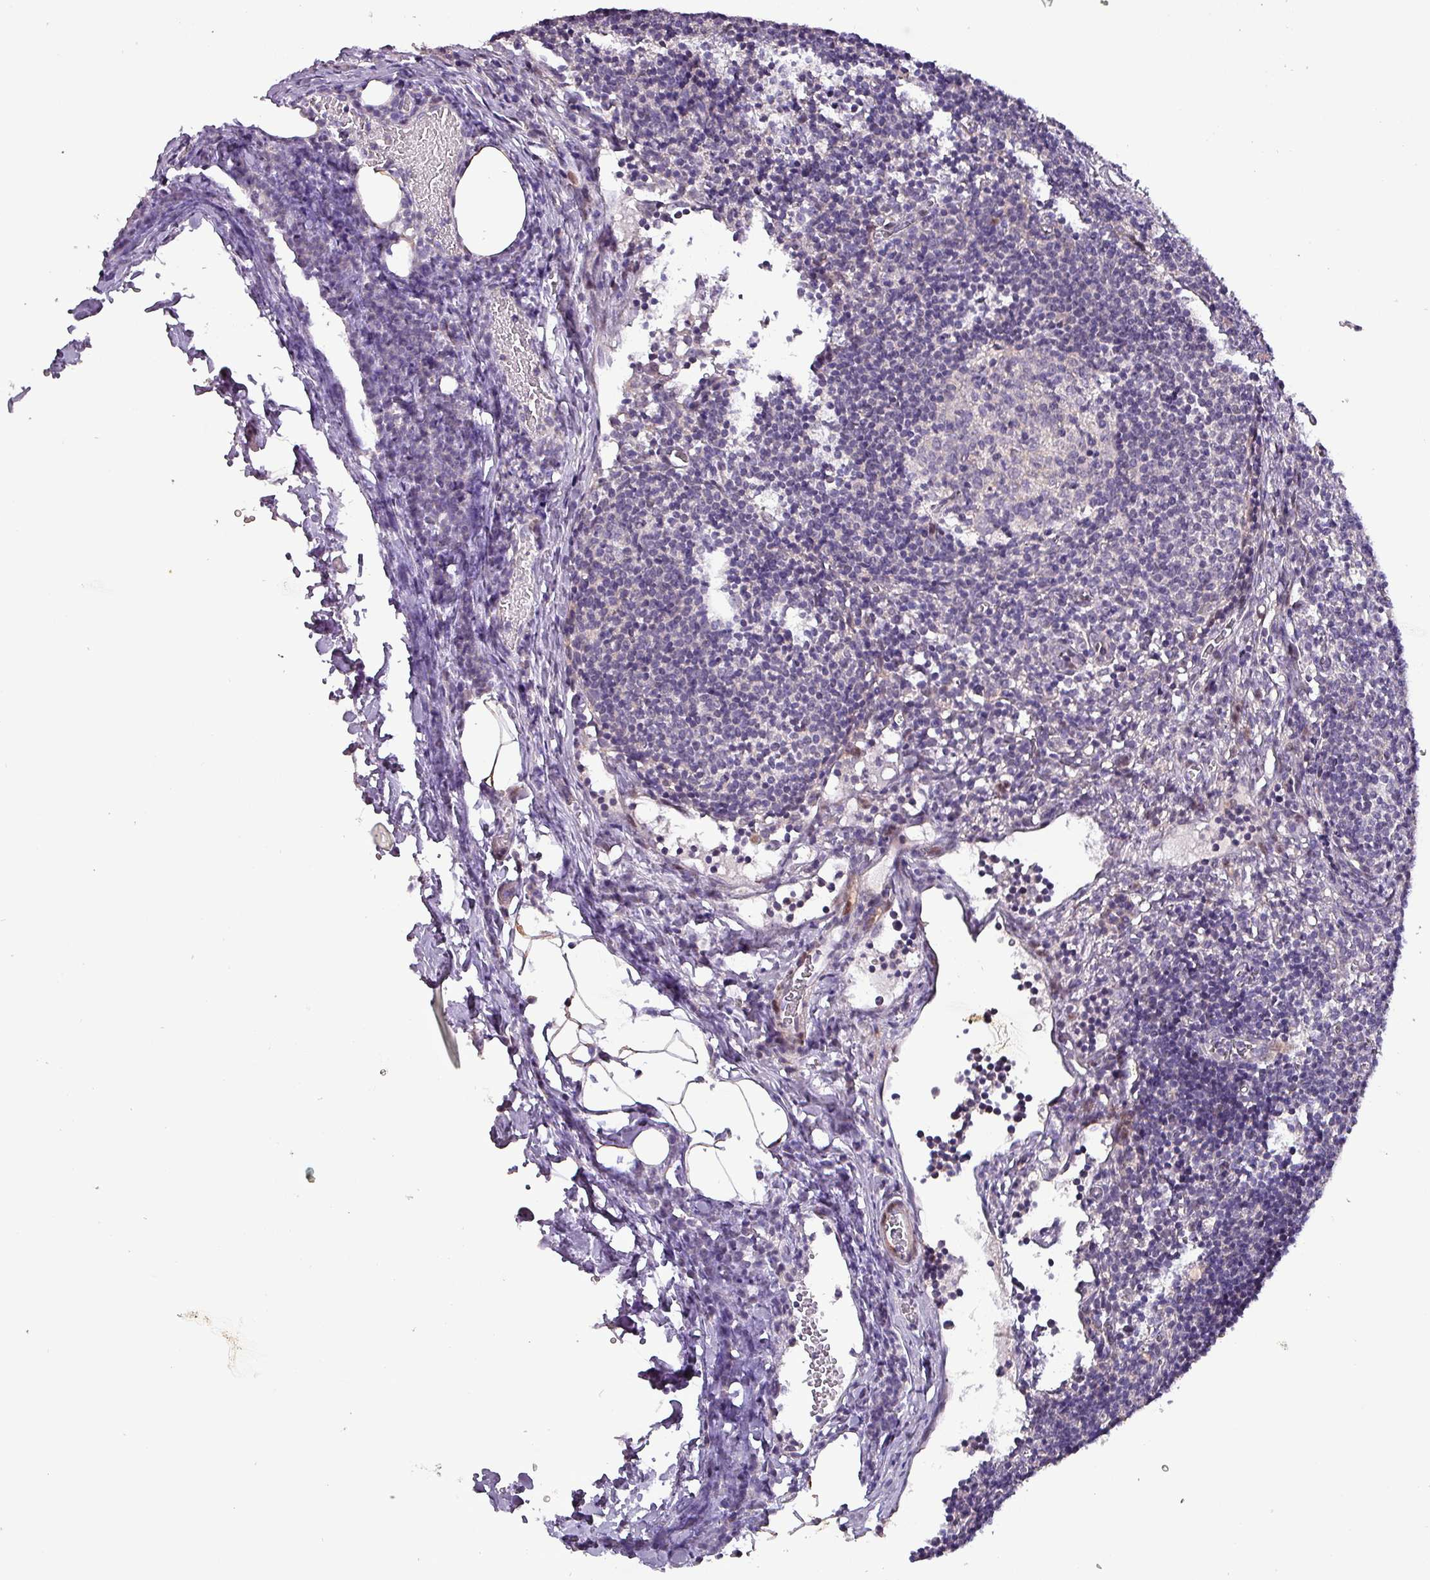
{"staining": {"intensity": "negative", "quantity": "none", "location": "none"}, "tissue": "lymph node", "cell_type": "Germinal center cells", "image_type": "normal", "snomed": [{"axis": "morphology", "description": "Normal tissue, NOS"}, {"axis": "topography", "description": "Lymph node"}], "caption": "High magnification brightfield microscopy of normal lymph node stained with DAB (brown) and counterstained with hematoxylin (blue): germinal center cells show no significant expression.", "gene": "GRAPL", "patient": {"sex": "female", "age": 37}}